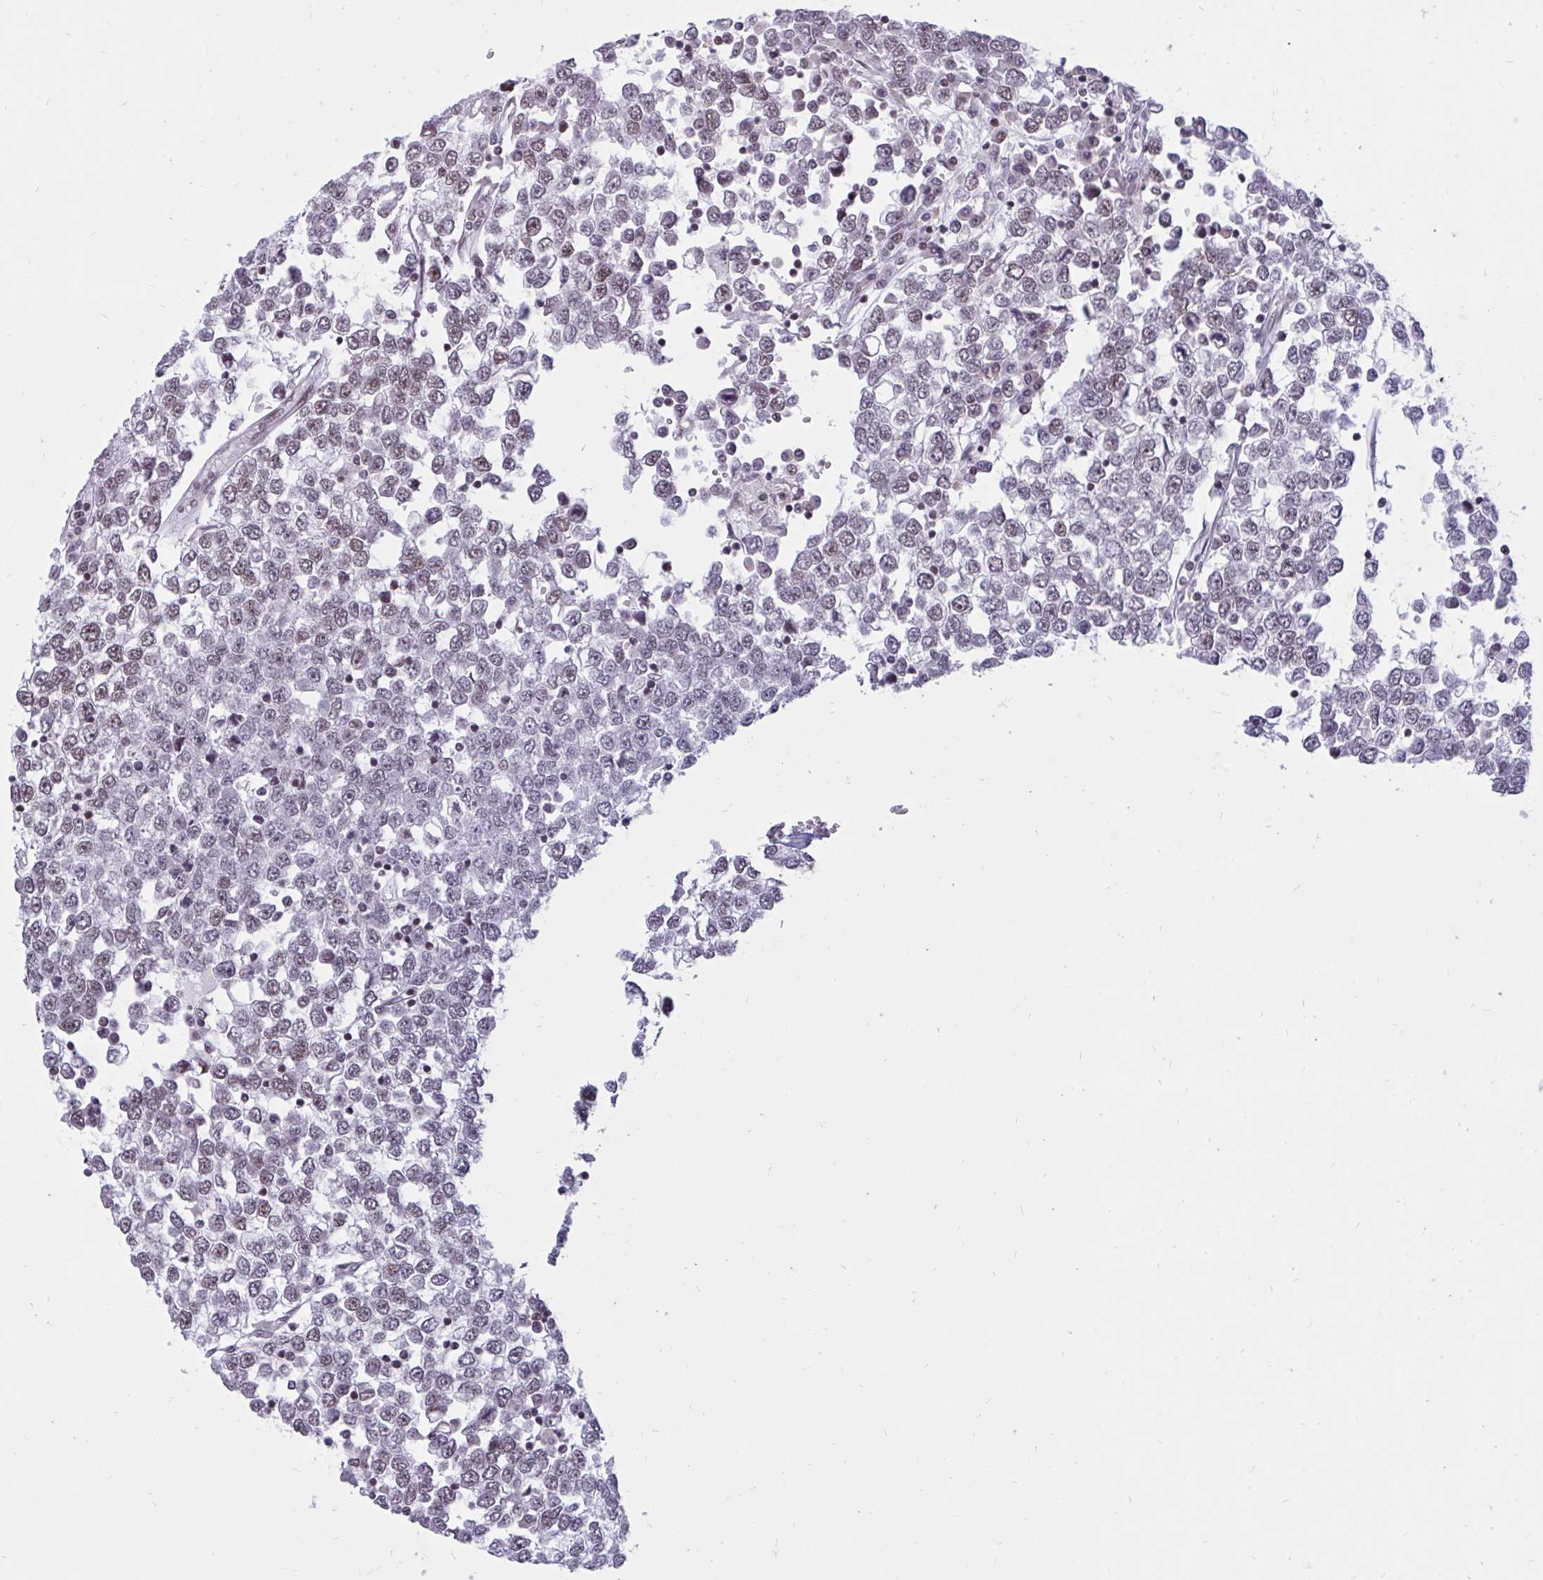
{"staining": {"intensity": "moderate", "quantity": "25%-75%", "location": "nuclear"}, "tissue": "testis cancer", "cell_type": "Tumor cells", "image_type": "cancer", "snomed": [{"axis": "morphology", "description": "Seminoma, NOS"}, {"axis": "topography", "description": "Testis"}], "caption": "Protein positivity by immunohistochemistry (IHC) displays moderate nuclear positivity in about 25%-75% of tumor cells in testis cancer (seminoma). (brown staining indicates protein expression, while blue staining denotes nuclei).", "gene": "PHF10", "patient": {"sex": "male", "age": 65}}